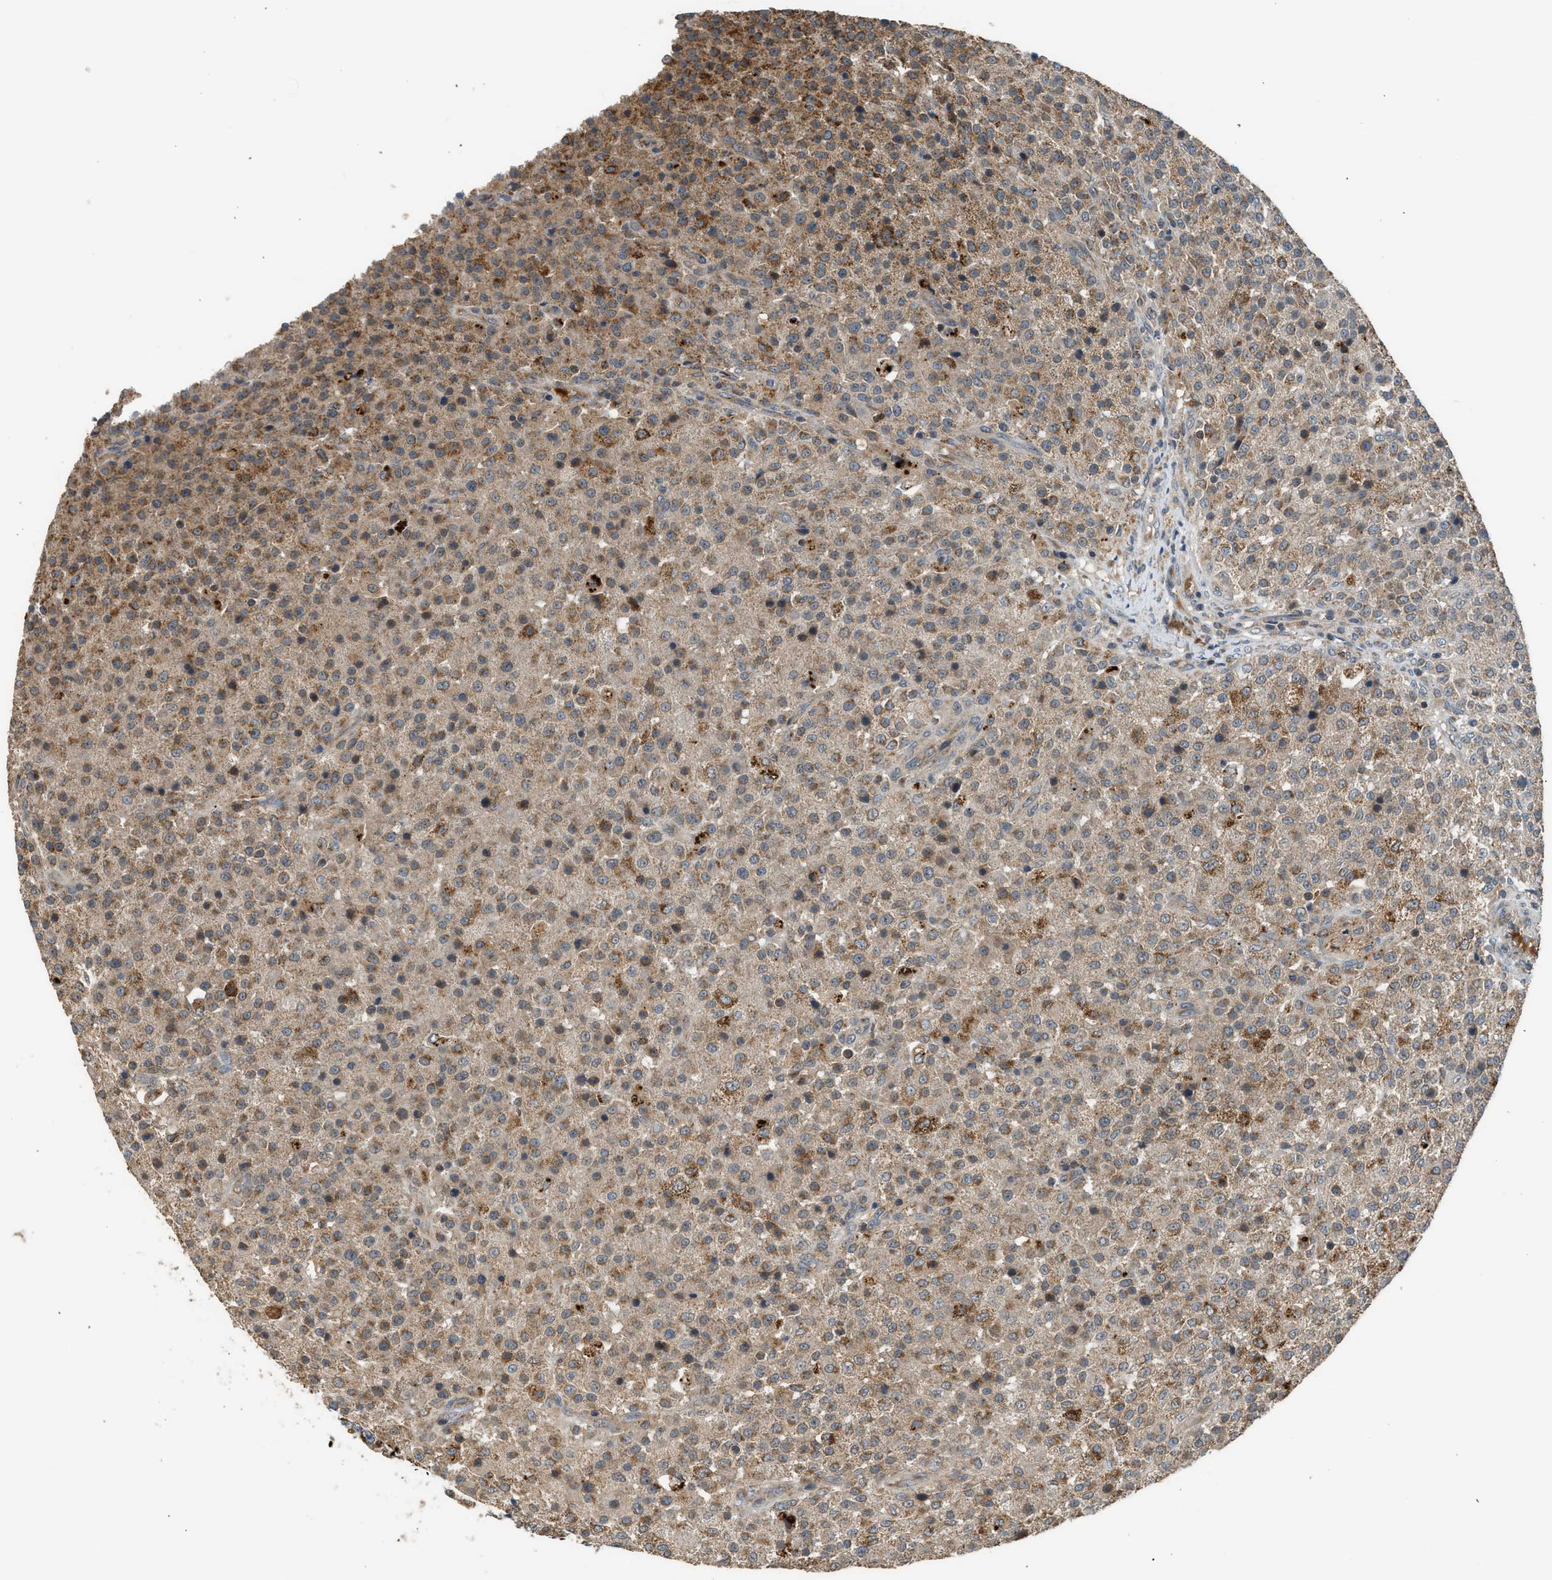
{"staining": {"intensity": "moderate", "quantity": ">75%", "location": "cytoplasmic/membranous"}, "tissue": "testis cancer", "cell_type": "Tumor cells", "image_type": "cancer", "snomed": [{"axis": "morphology", "description": "Seminoma, NOS"}, {"axis": "topography", "description": "Testis"}], "caption": "Human seminoma (testis) stained with a protein marker reveals moderate staining in tumor cells.", "gene": "STARD3", "patient": {"sex": "male", "age": 59}}